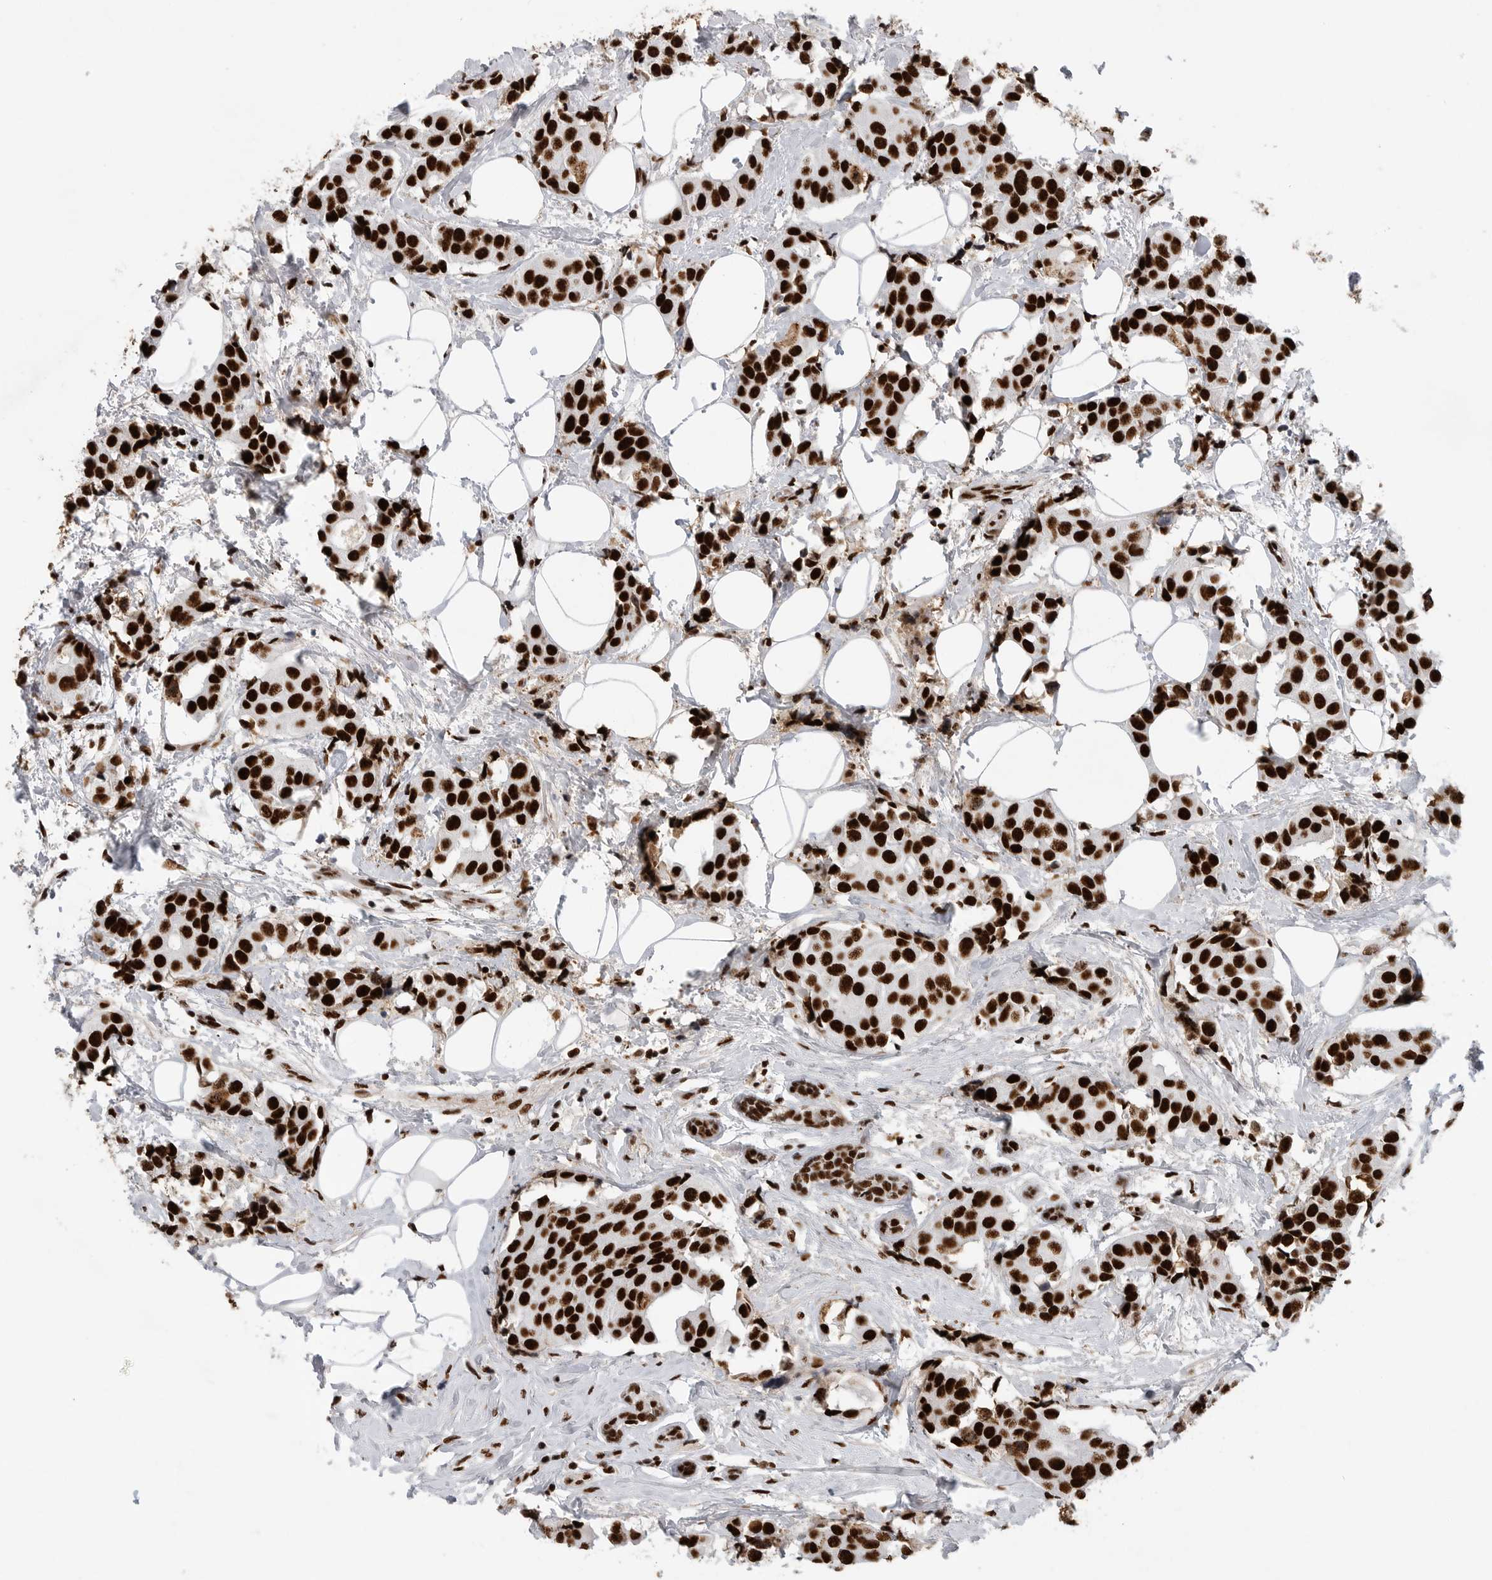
{"staining": {"intensity": "strong", "quantity": ">75%", "location": "nuclear"}, "tissue": "breast cancer", "cell_type": "Tumor cells", "image_type": "cancer", "snomed": [{"axis": "morphology", "description": "Normal tissue, NOS"}, {"axis": "morphology", "description": "Duct carcinoma"}, {"axis": "topography", "description": "Breast"}], "caption": "A photomicrograph of human invasive ductal carcinoma (breast) stained for a protein shows strong nuclear brown staining in tumor cells.", "gene": "BCLAF1", "patient": {"sex": "female", "age": 39}}